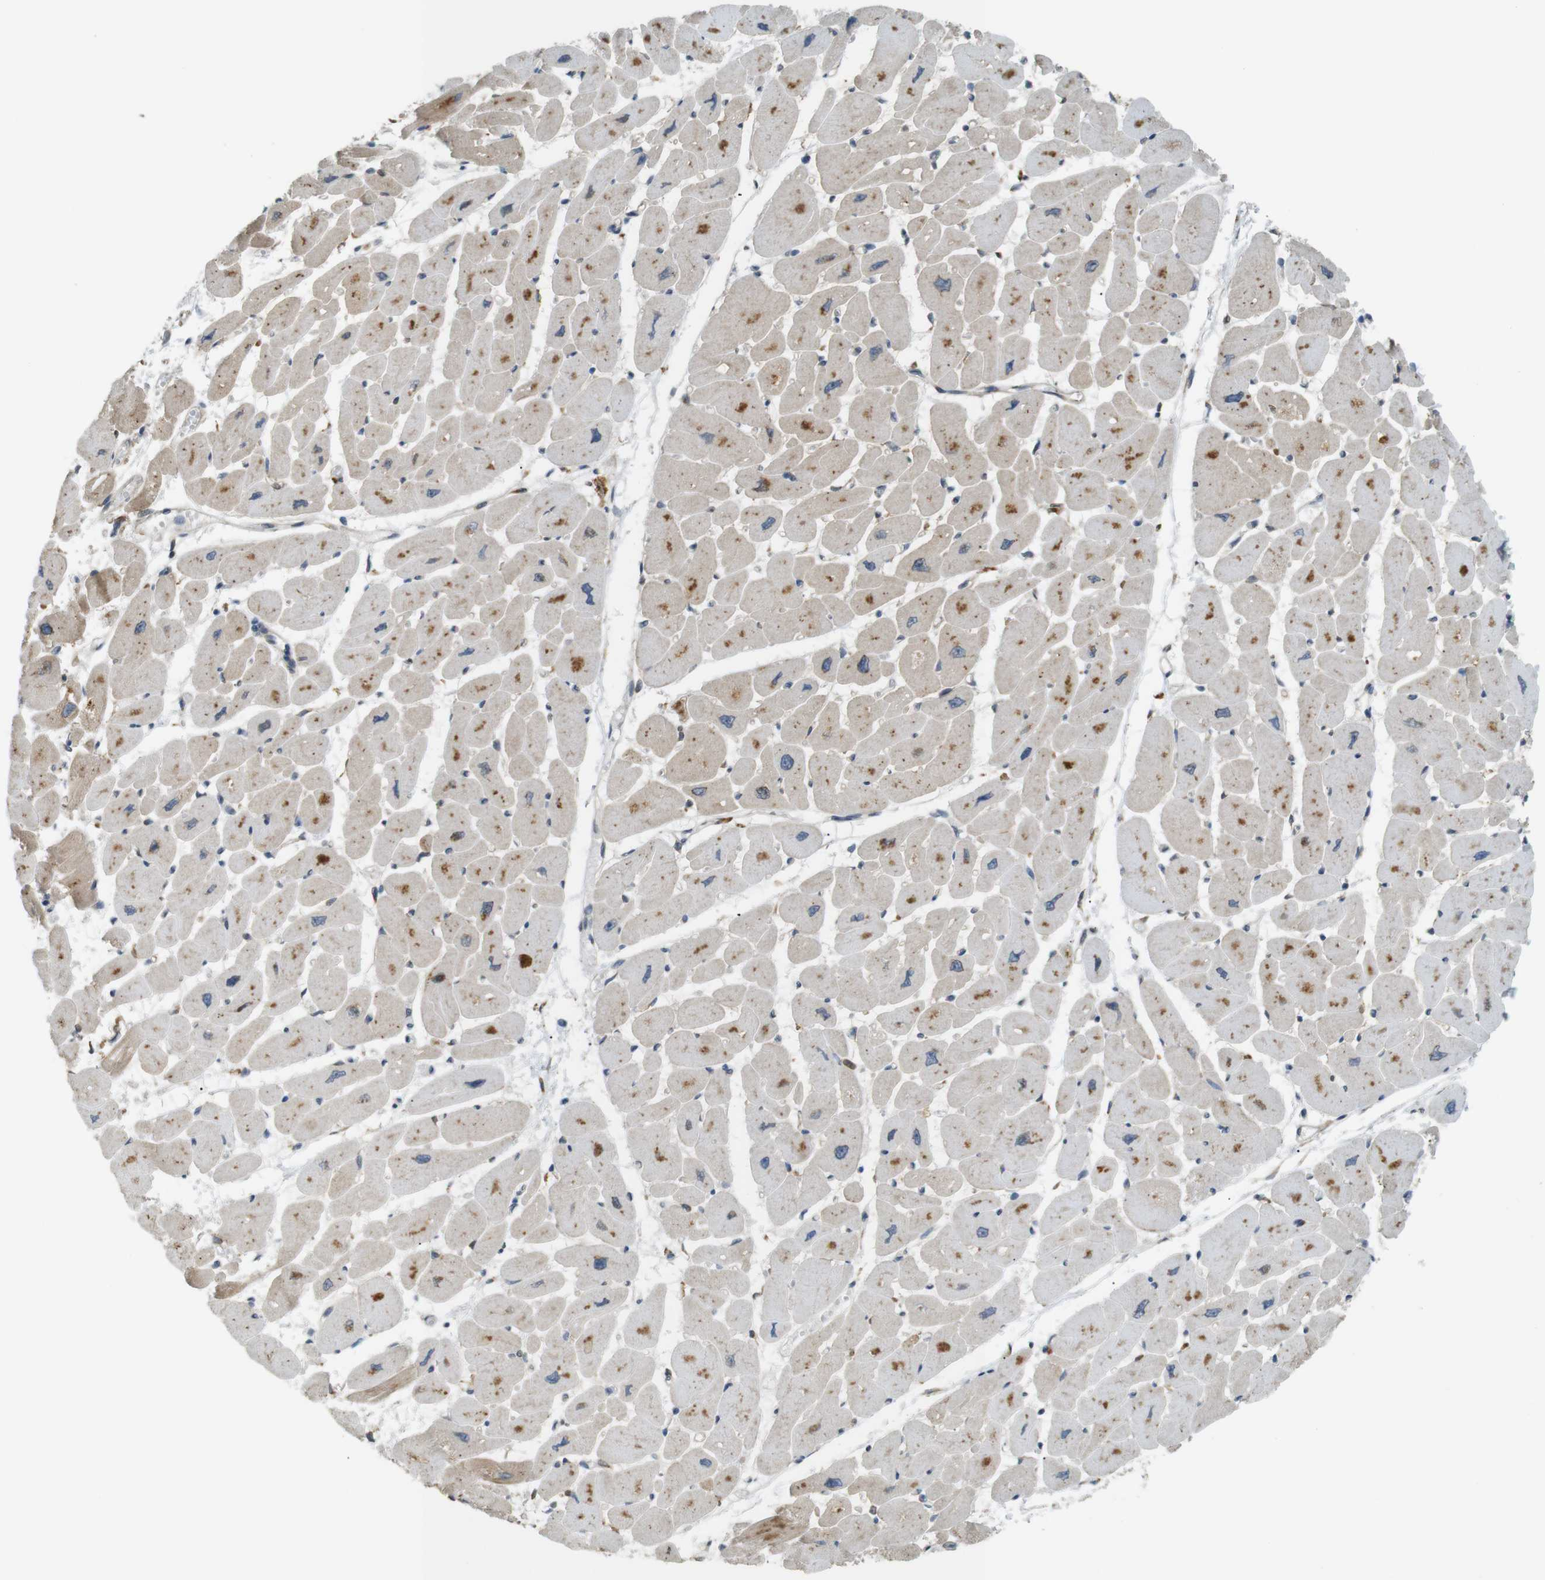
{"staining": {"intensity": "moderate", "quantity": "25%-75%", "location": "cytoplasmic/membranous"}, "tissue": "heart muscle", "cell_type": "Cardiomyocytes", "image_type": "normal", "snomed": [{"axis": "morphology", "description": "Normal tissue, NOS"}, {"axis": "topography", "description": "Heart"}], "caption": "Immunohistochemistry (IHC) of normal human heart muscle demonstrates medium levels of moderate cytoplasmic/membranous staining in about 25%-75% of cardiomyocytes. The protein is shown in brown color, while the nuclei are stained blue.", "gene": "TMED4", "patient": {"sex": "female", "age": 54}}